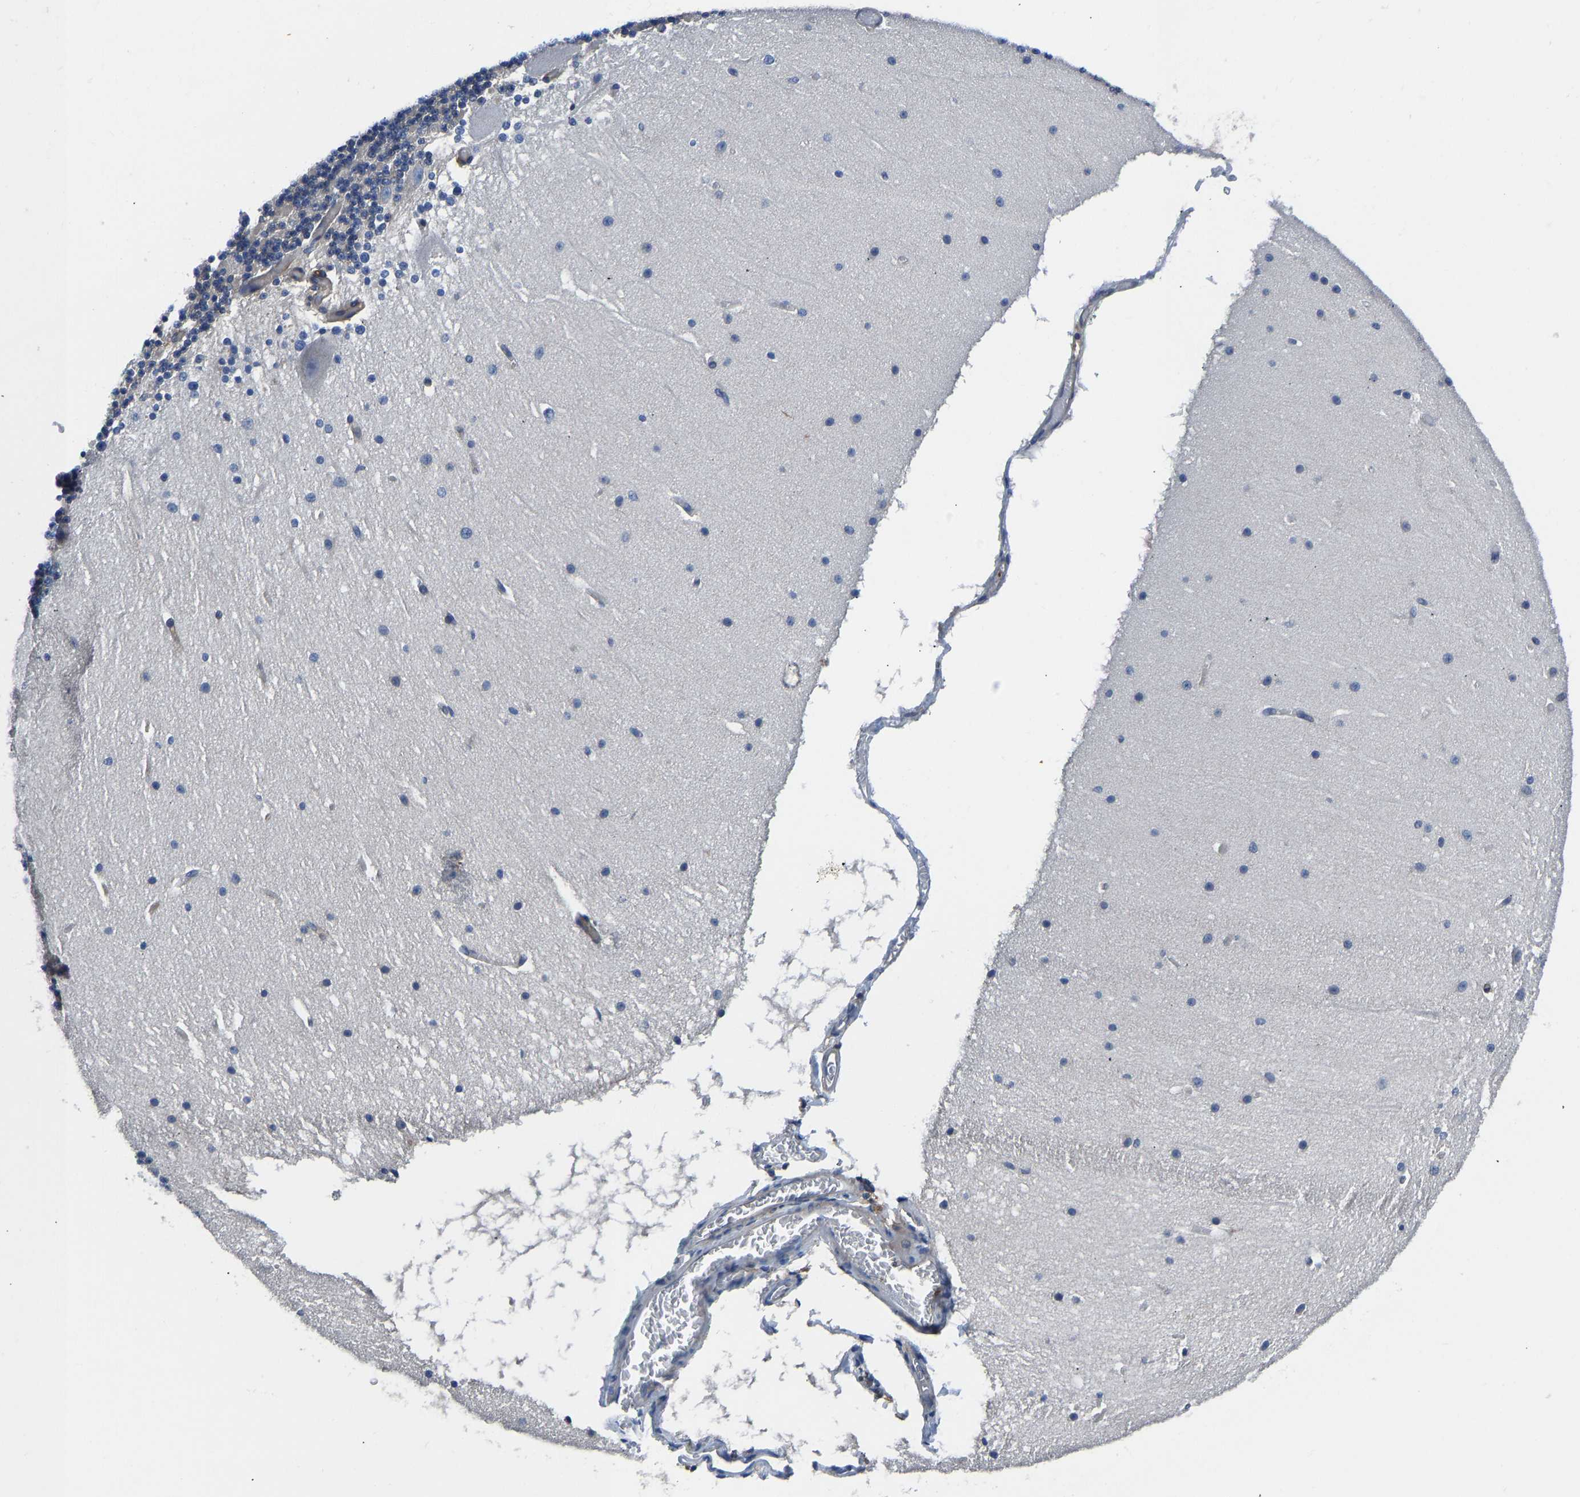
{"staining": {"intensity": "weak", "quantity": "25%-75%", "location": "cytoplasmic/membranous"}, "tissue": "cerebellum", "cell_type": "Cells in granular layer", "image_type": "normal", "snomed": [{"axis": "morphology", "description": "Normal tissue, NOS"}, {"axis": "topography", "description": "Cerebellum"}], "caption": "Cerebellum stained with DAB (3,3'-diaminobenzidine) immunohistochemistry displays low levels of weak cytoplasmic/membranous staining in about 25%-75% of cells in granular layer. (DAB (3,3'-diaminobenzidine) IHC, brown staining for protein, blue staining for nuclei).", "gene": "PRKAR1A", "patient": {"sex": "female", "age": 19}}